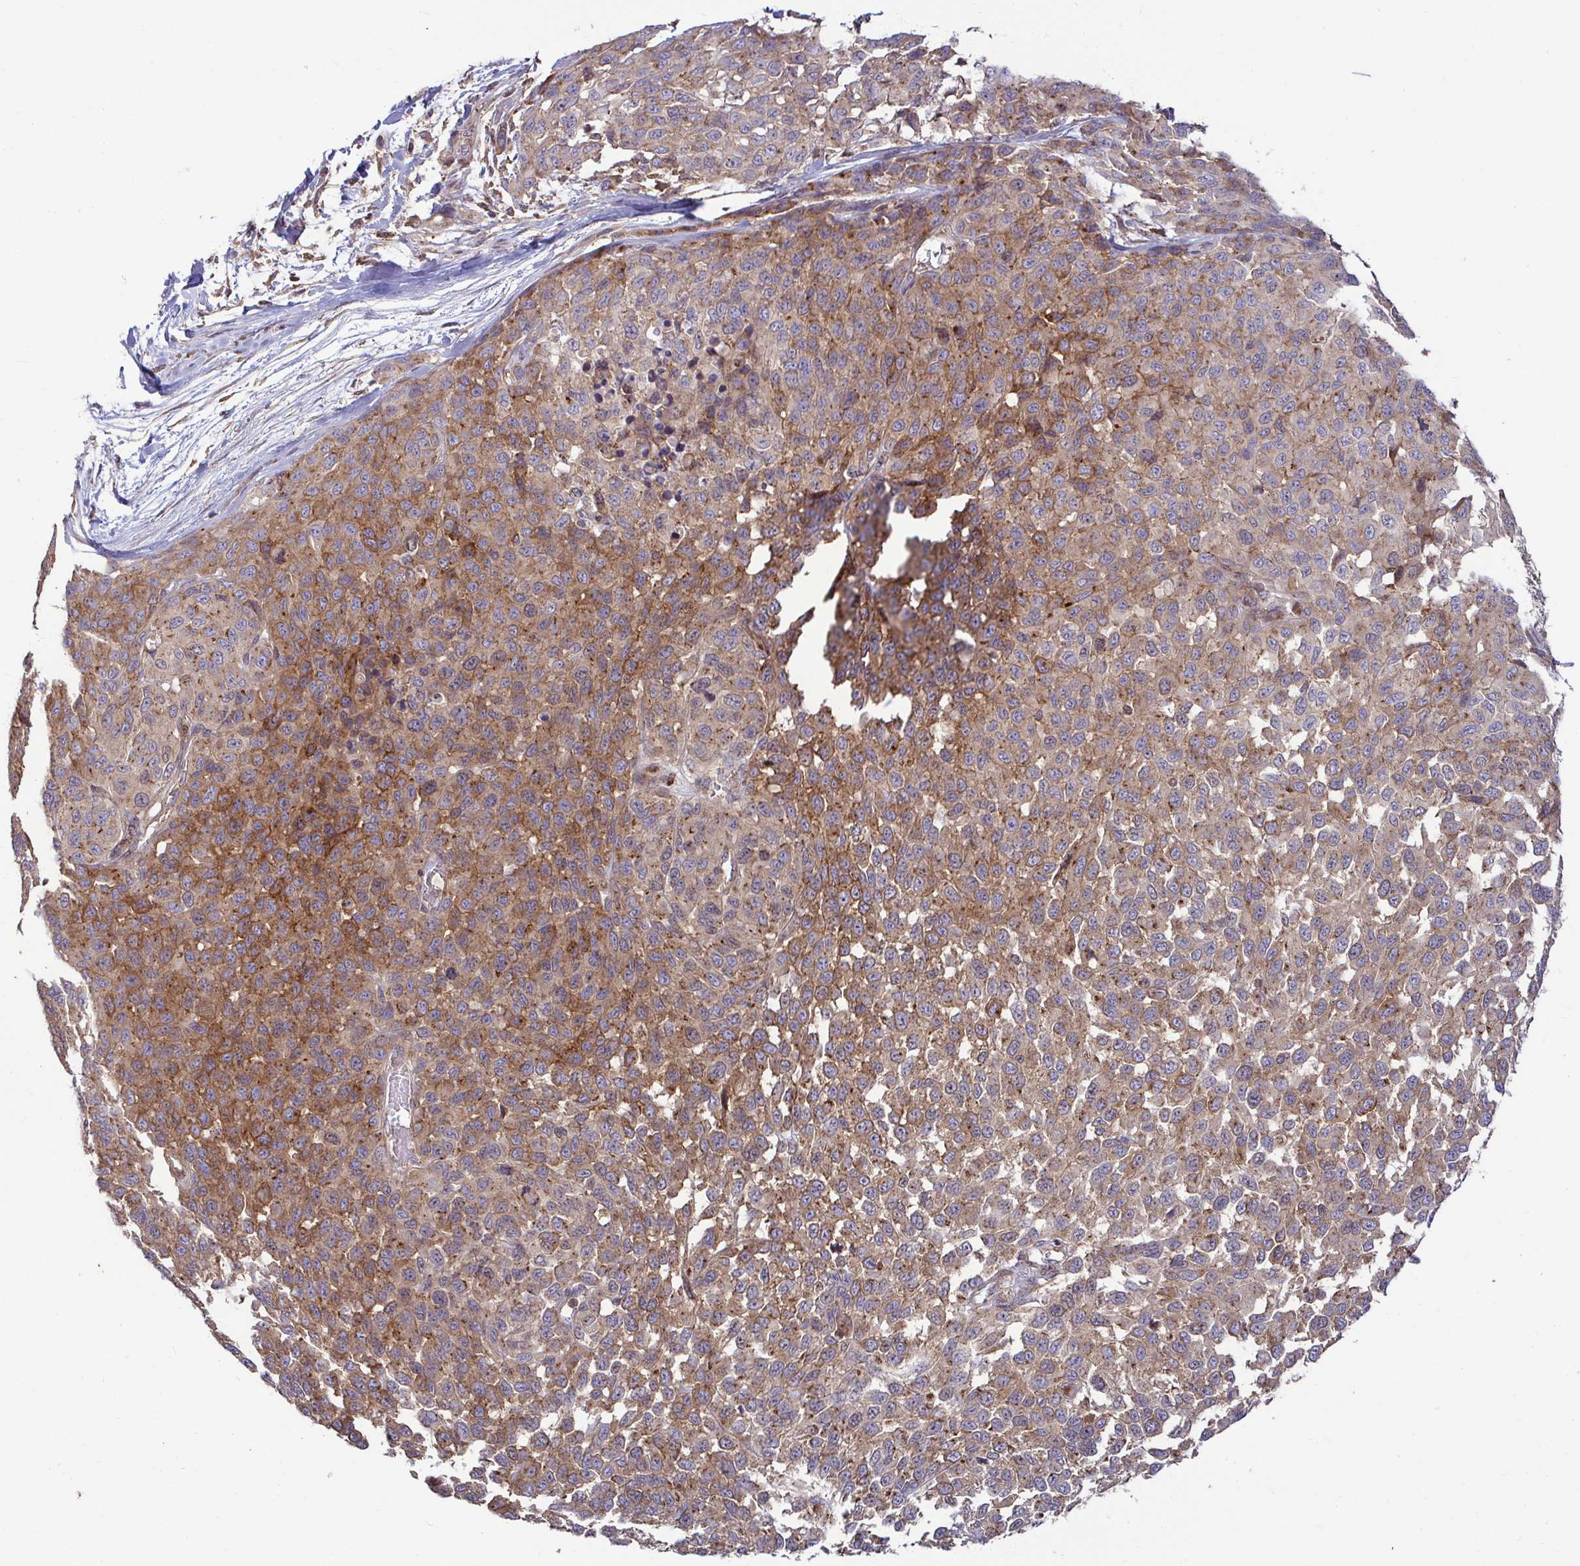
{"staining": {"intensity": "moderate", "quantity": ">75%", "location": "cytoplasmic/membranous"}, "tissue": "melanoma", "cell_type": "Tumor cells", "image_type": "cancer", "snomed": [{"axis": "morphology", "description": "Malignant melanoma, NOS"}, {"axis": "topography", "description": "Skin"}], "caption": "This image demonstrates immunohistochemistry staining of melanoma, with medium moderate cytoplasmic/membranous positivity in about >75% of tumor cells.", "gene": "SPRY1", "patient": {"sex": "male", "age": 62}}